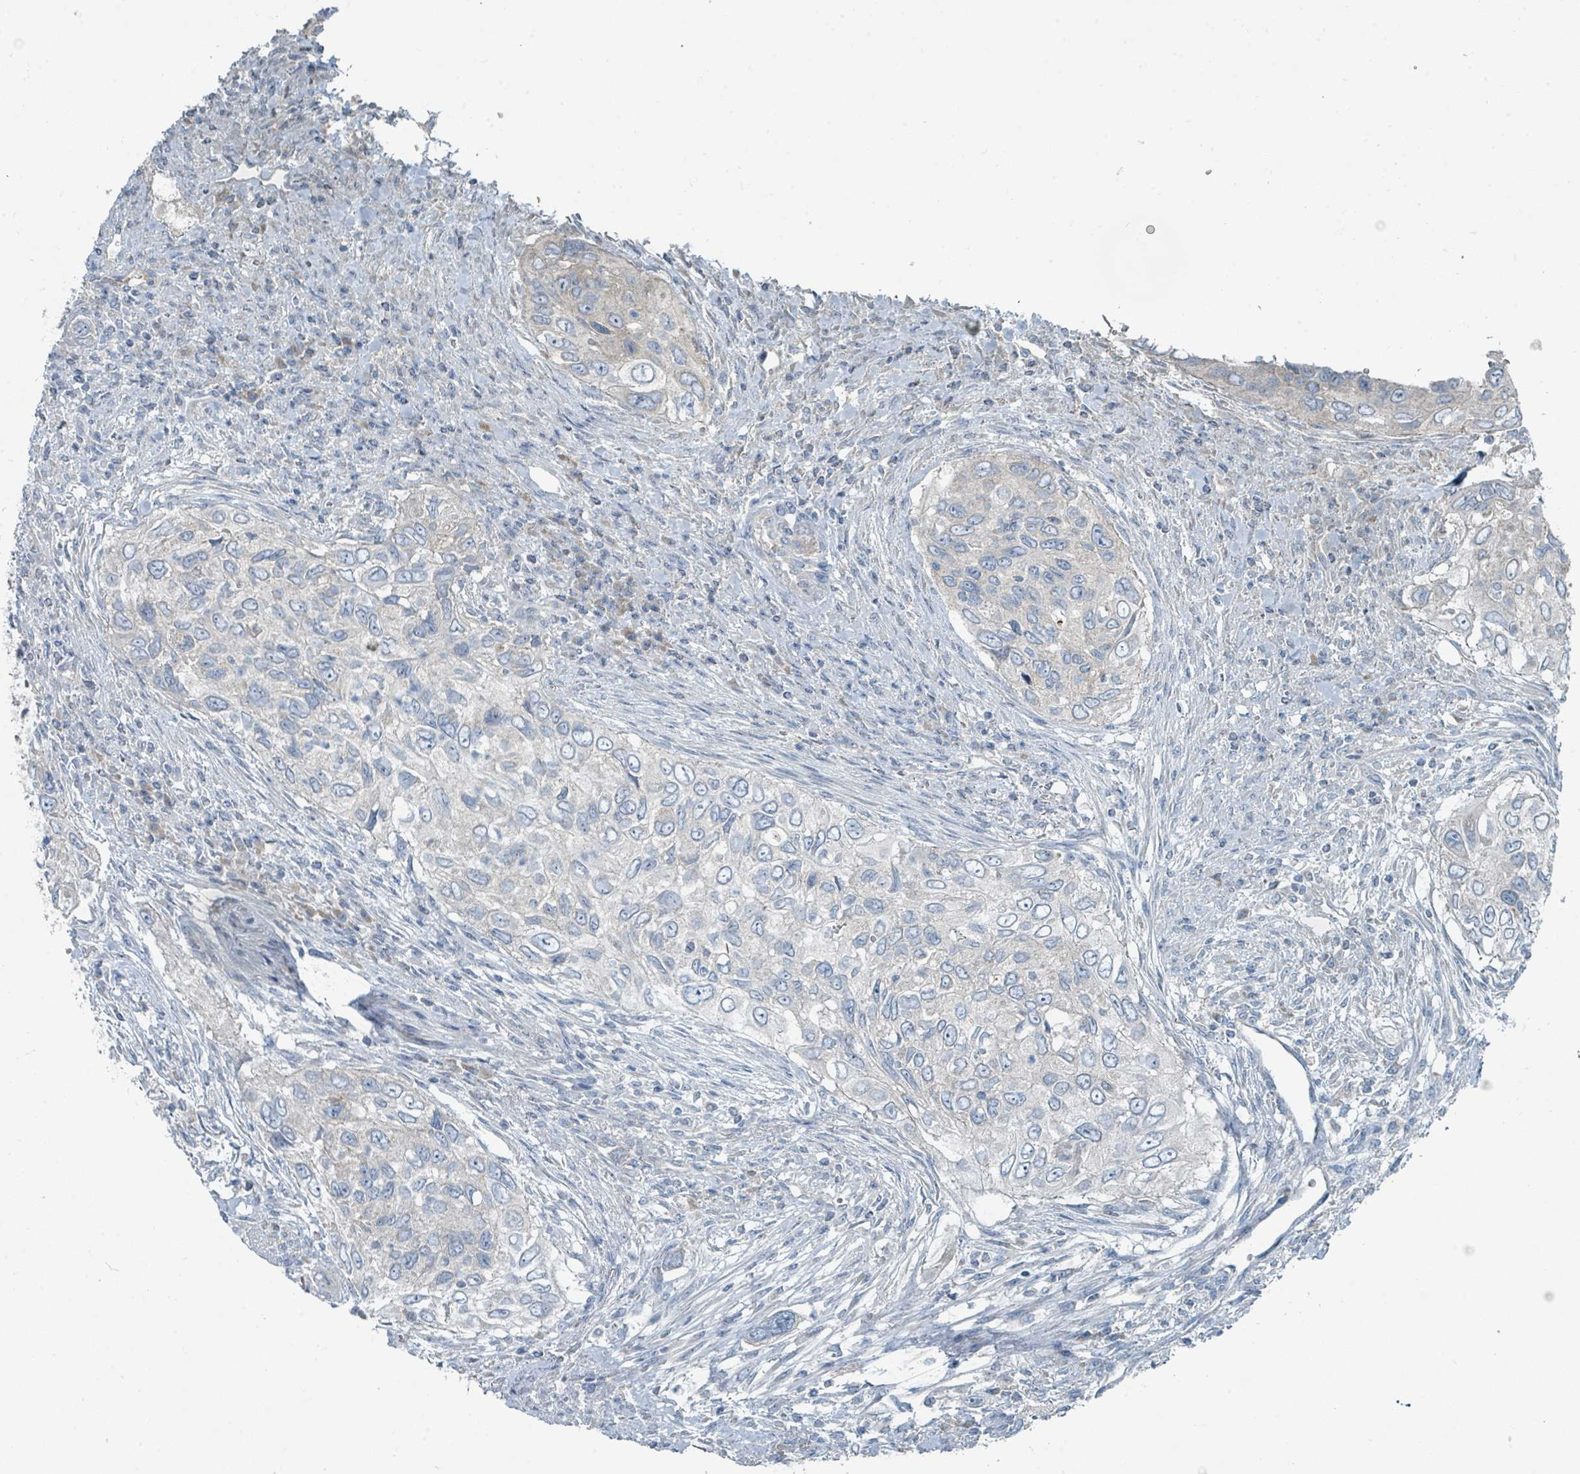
{"staining": {"intensity": "negative", "quantity": "none", "location": "none"}, "tissue": "urothelial cancer", "cell_type": "Tumor cells", "image_type": "cancer", "snomed": [{"axis": "morphology", "description": "Urothelial carcinoma, High grade"}, {"axis": "topography", "description": "Urinary bladder"}], "caption": "Immunohistochemistry of urothelial cancer reveals no staining in tumor cells.", "gene": "RASA4", "patient": {"sex": "female", "age": 60}}